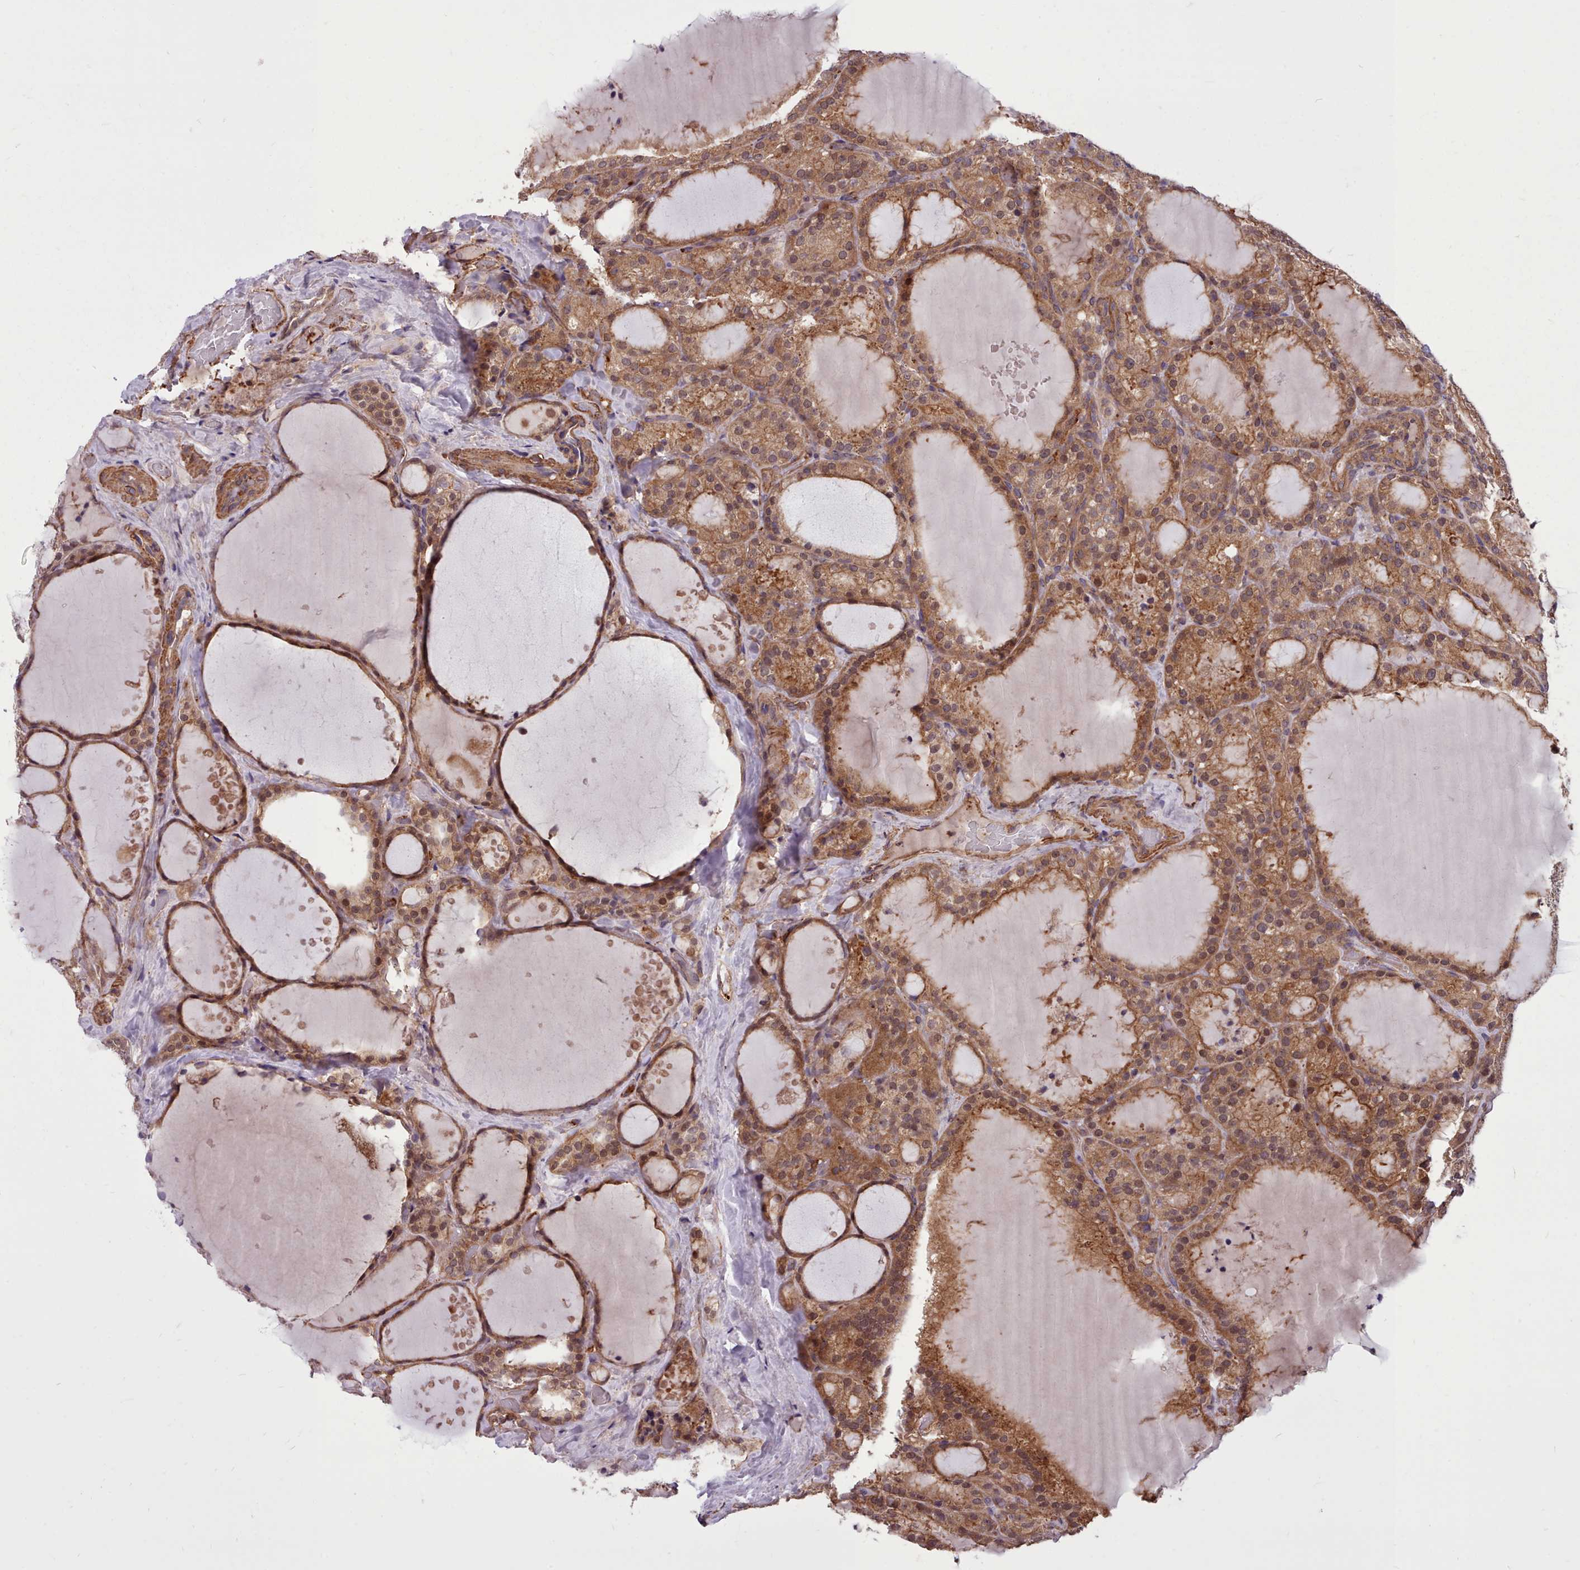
{"staining": {"intensity": "moderate", "quantity": ">75%", "location": "cytoplasmic/membranous"}, "tissue": "thyroid cancer", "cell_type": "Tumor cells", "image_type": "cancer", "snomed": [{"axis": "morphology", "description": "Papillary adenocarcinoma, NOS"}, {"axis": "topography", "description": "Thyroid gland"}], "caption": "Brown immunohistochemical staining in human papillary adenocarcinoma (thyroid) demonstrates moderate cytoplasmic/membranous staining in approximately >75% of tumor cells.", "gene": "STUB1", "patient": {"sex": "male", "age": 77}}